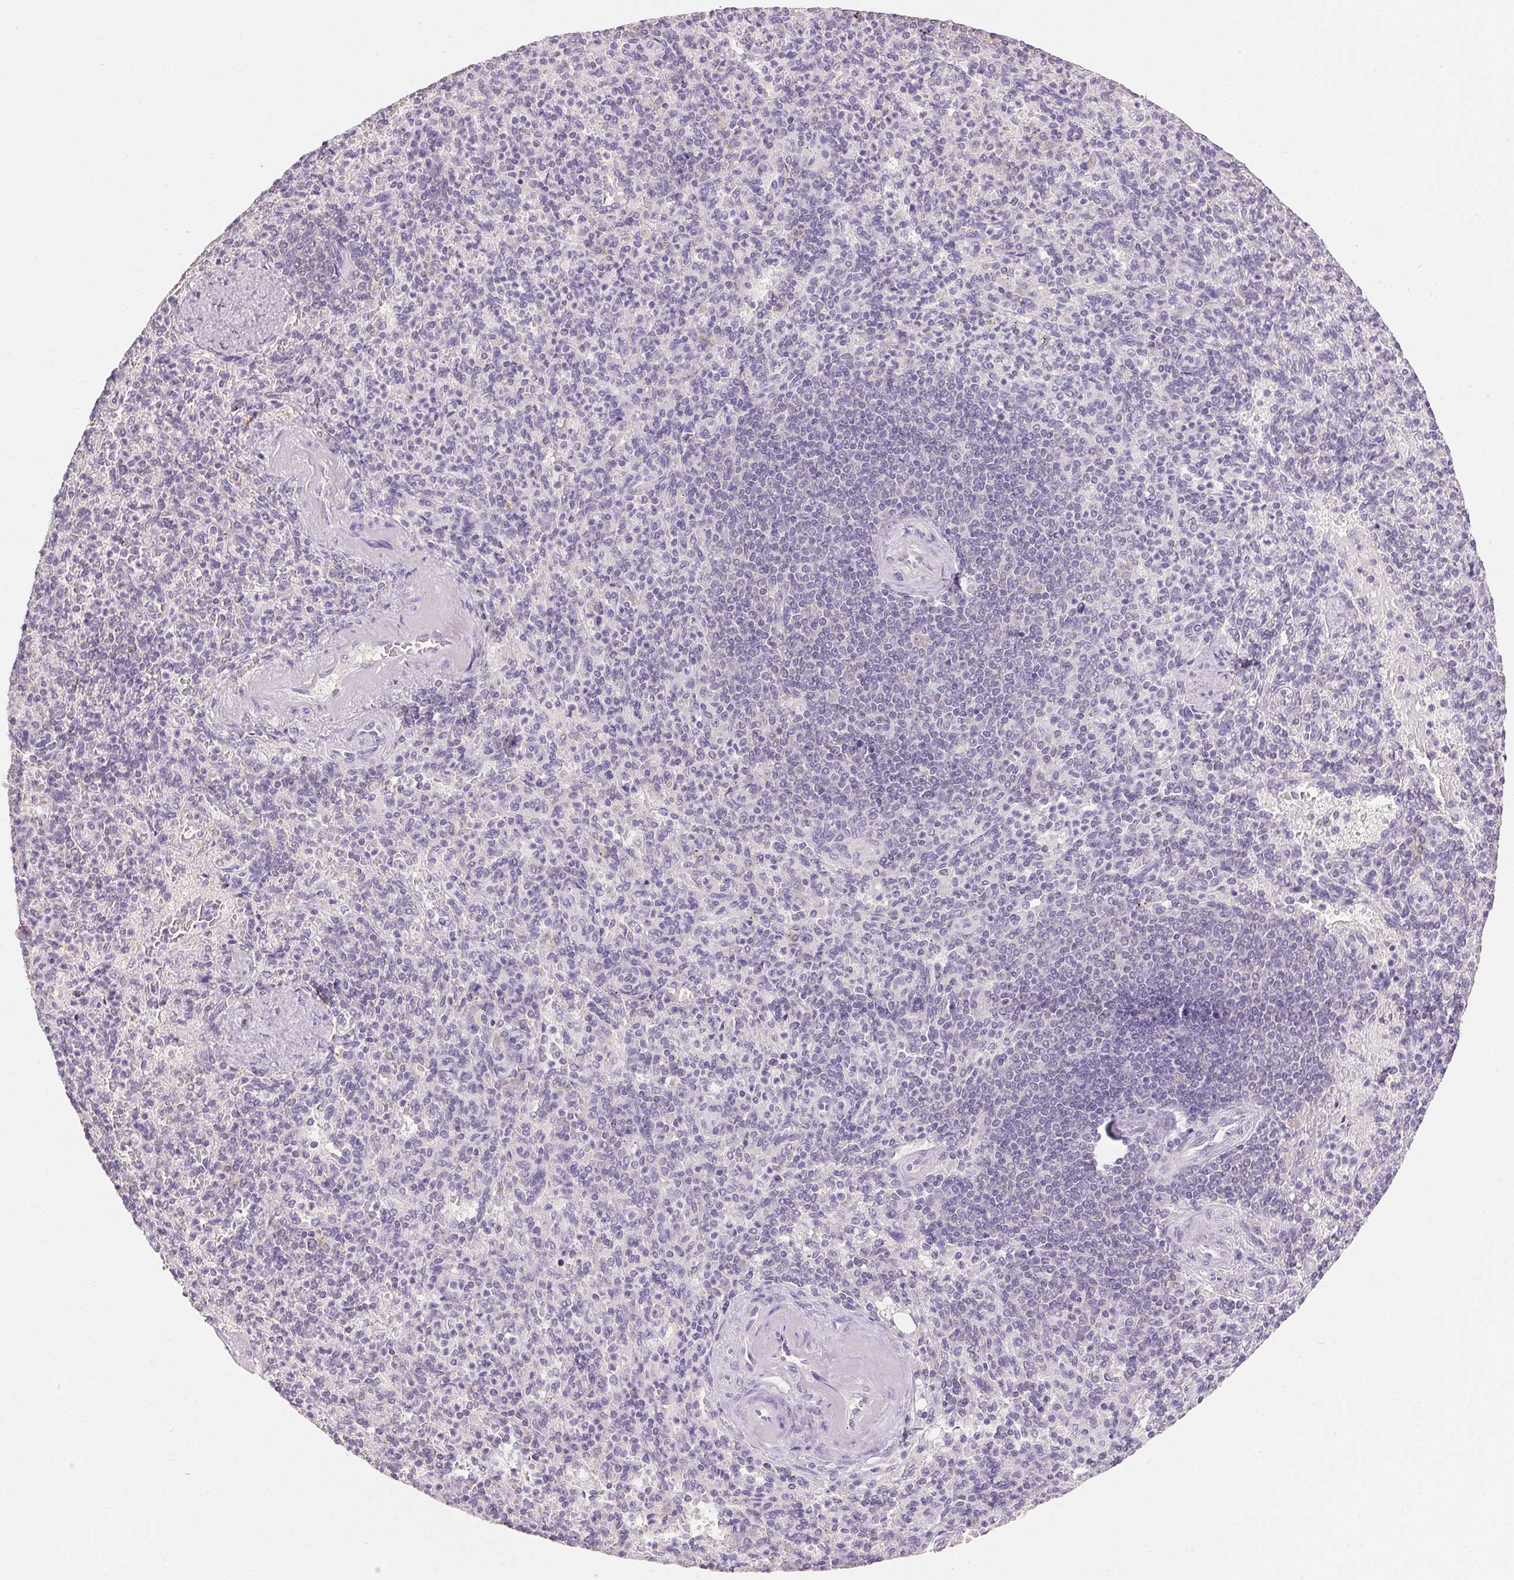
{"staining": {"intensity": "negative", "quantity": "none", "location": "none"}, "tissue": "spleen", "cell_type": "Cells in red pulp", "image_type": "normal", "snomed": [{"axis": "morphology", "description": "Normal tissue, NOS"}, {"axis": "topography", "description": "Spleen"}], "caption": "Immunohistochemical staining of benign human spleen exhibits no significant staining in cells in red pulp. (Brightfield microscopy of DAB (3,3'-diaminobenzidine) IHC at high magnification).", "gene": "MAP7D2", "patient": {"sex": "female", "age": 74}}